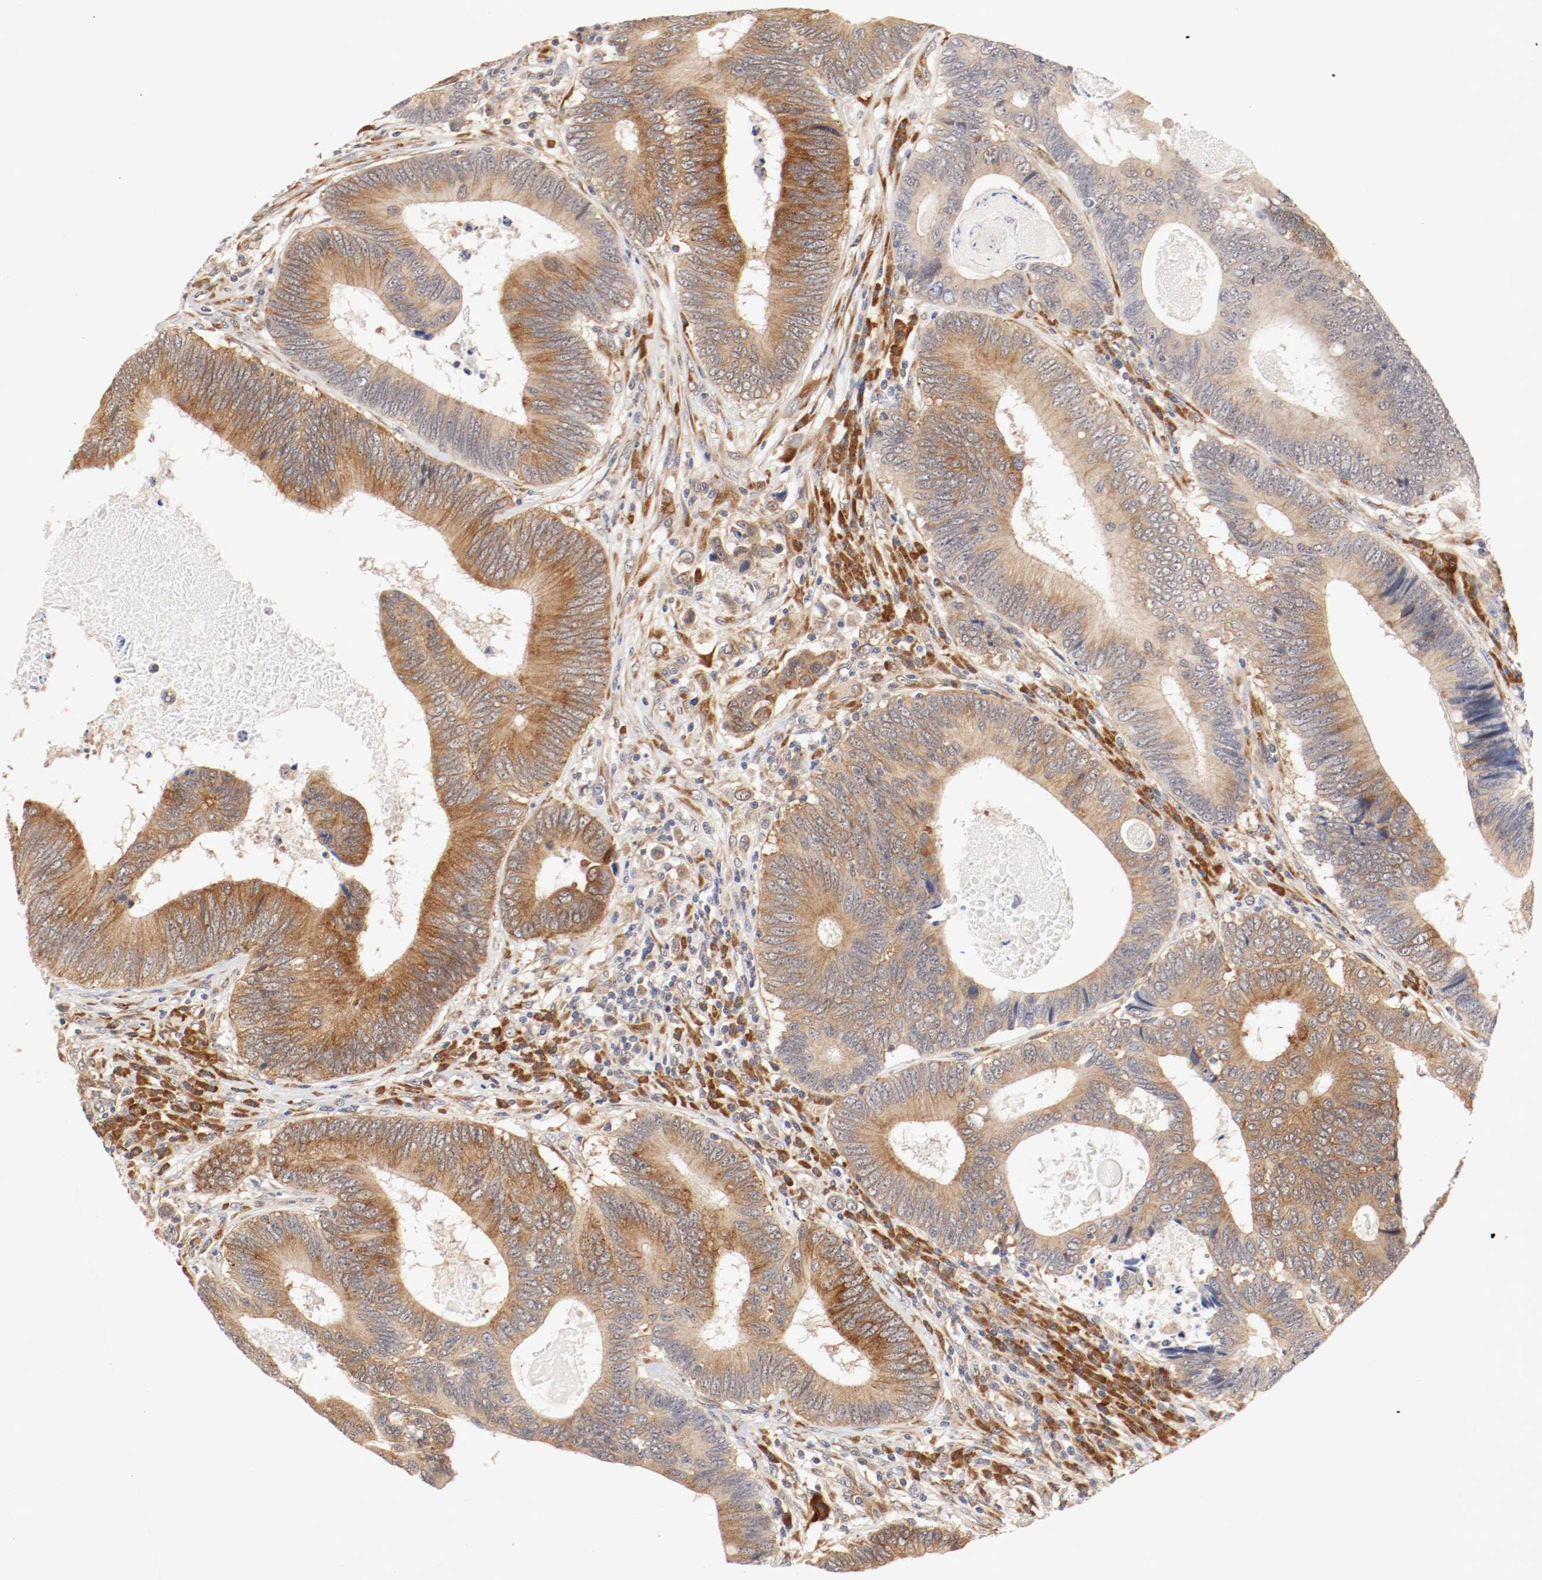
{"staining": {"intensity": "moderate", "quantity": ">75%", "location": "cytoplasmic/membranous"}, "tissue": "colorectal cancer", "cell_type": "Tumor cells", "image_type": "cancer", "snomed": [{"axis": "morphology", "description": "Adenocarcinoma, NOS"}, {"axis": "topography", "description": "Colon"}], "caption": "This micrograph demonstrates colorectal cancer stained with immunohistochemistry (IHC) to label a protein in brown. The cytoplasmic/membranous of tumor cells show moderate positivity for the protein. Nuclei are counter-stained blue.", "gene": "FKBP3", "patient": {"sex": "female", "age": 78}}